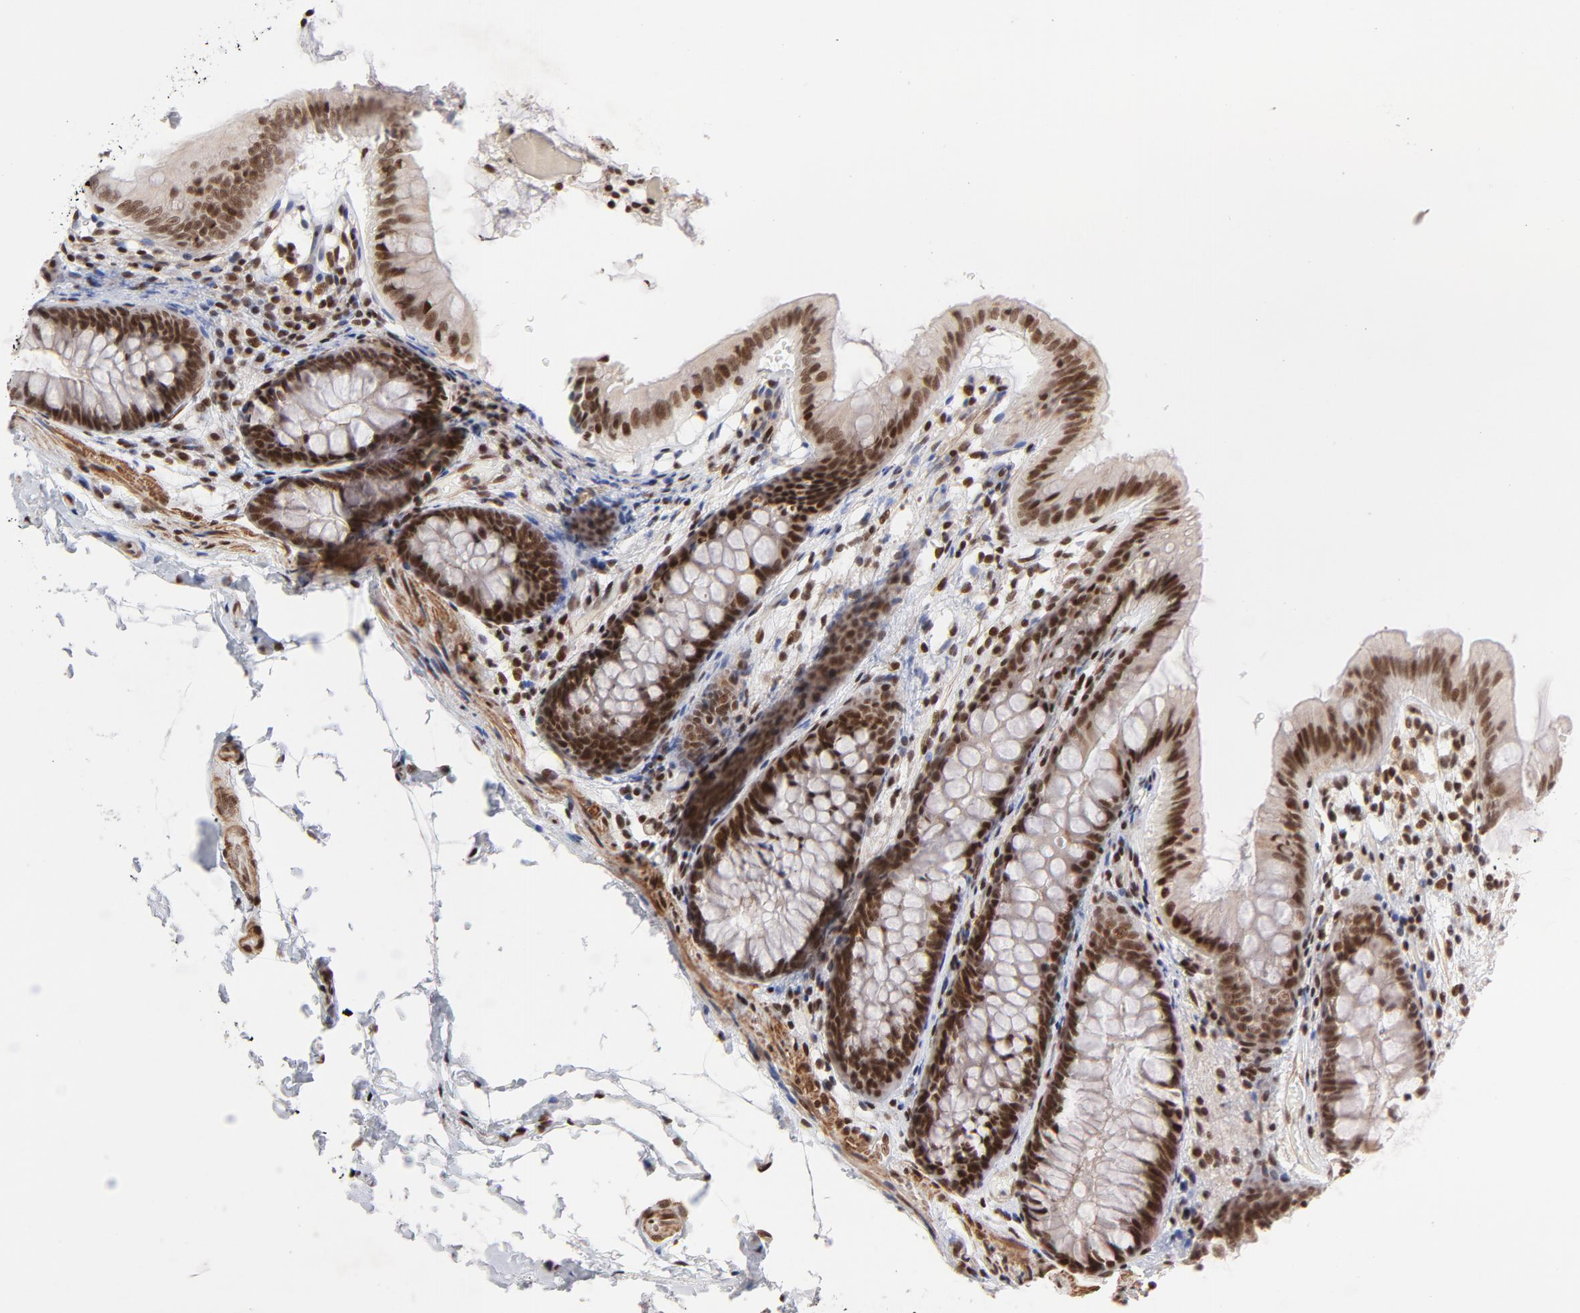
{"staining": {"intensity": "moderate", "quantity": ">75%", "location": "nuclear"}, "tissue": "colon", "cell_type": "Endothelial cells", "image_type": "normal", "snomed": [{"axis": "morphology", "description": "Normal tissue, NOS"}, {"axis": "topography", "description": "Smooth muscle"}, {"axis": "topography", "description": "Colon"}], "caption": "Benign colon exhibits moderate nuclear expression in about >75% of endothelial cells Ihc stains the protein in brown and the nuclei are stained blue..", "gene": "CTCF", "patient": {"sex": "male", "age": 67}}